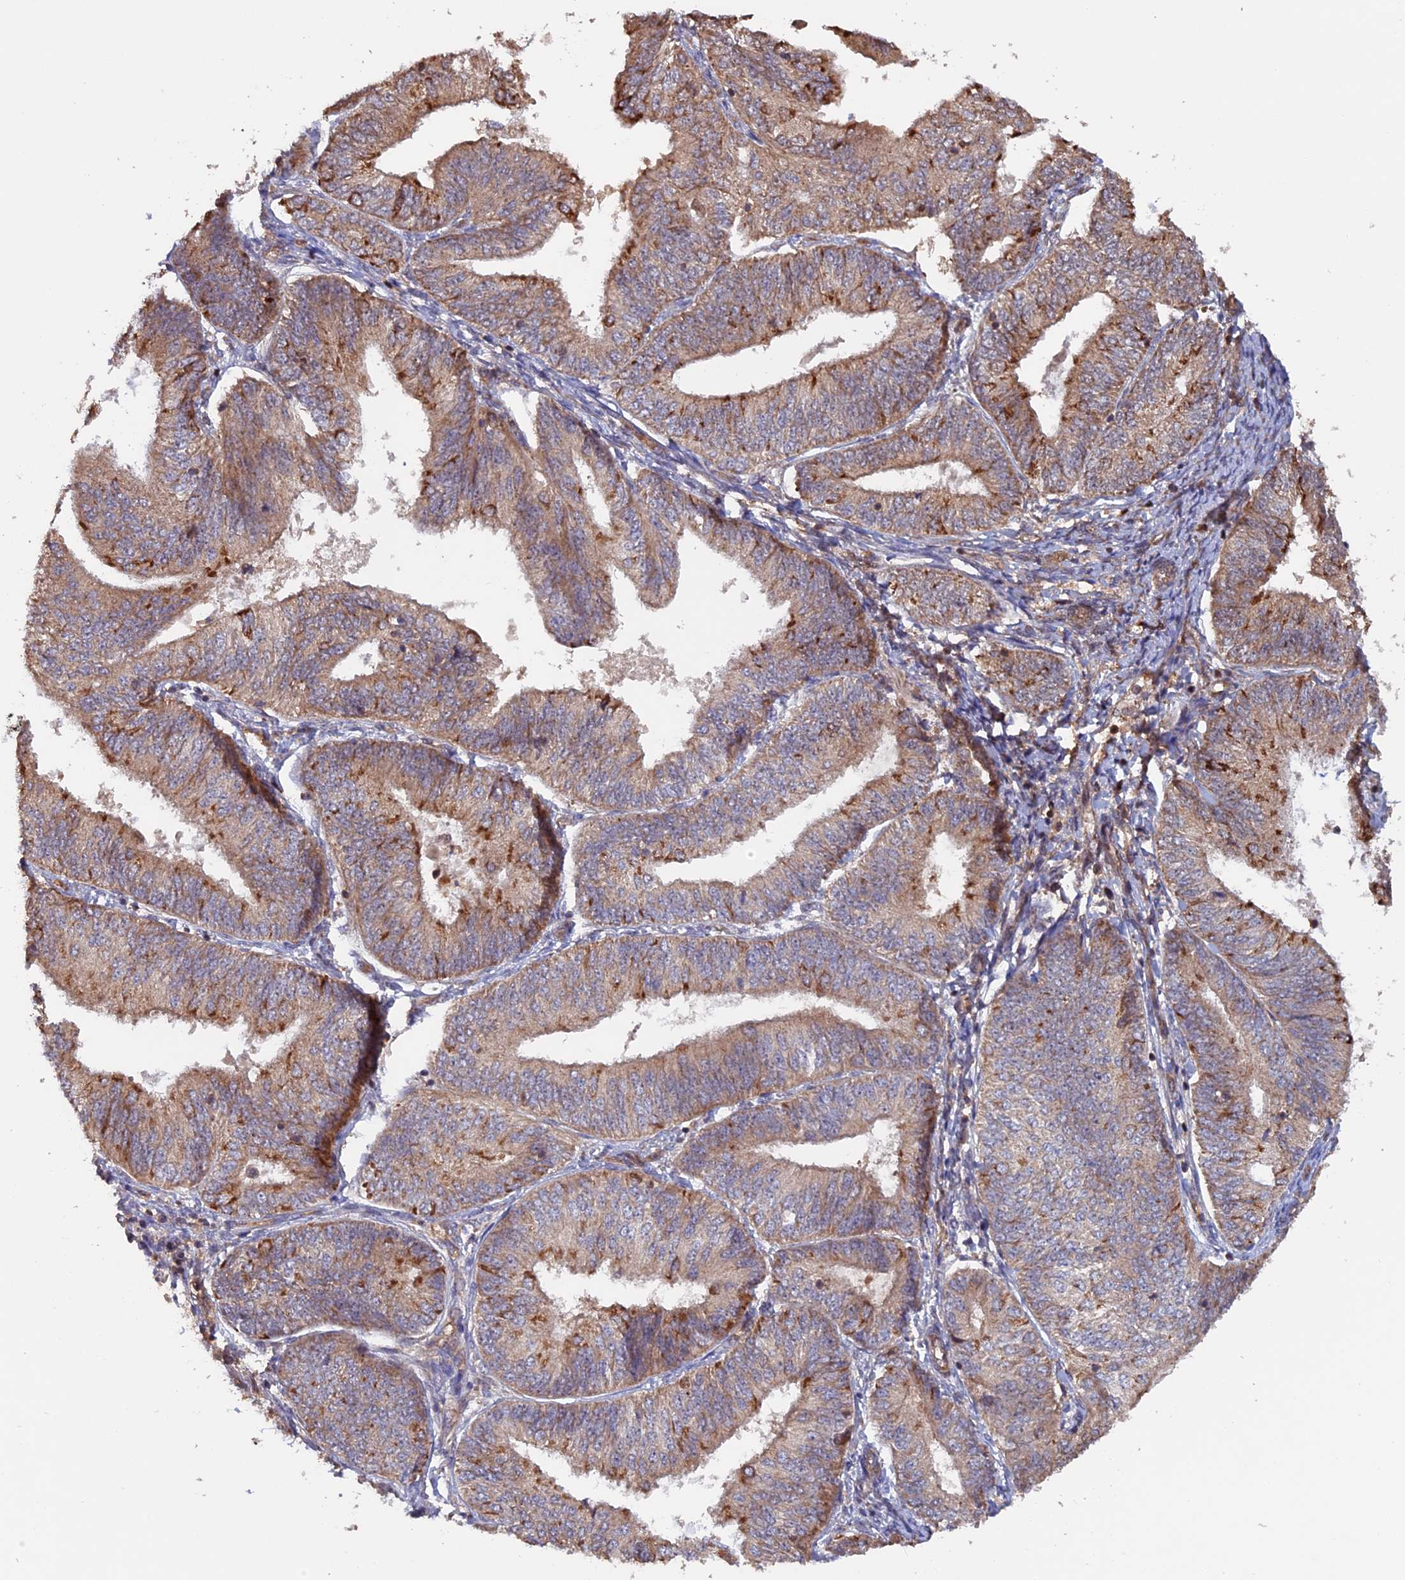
{"staining": {"intensity": "moderate", "quantity": ">75%", "location": "cytoplasmic/membranous"}, "tissue": "endometrial cancer", "cell_type": "Tumor cells", "image_type": "cancer", "snomed": [{"axis": "morphology", "description": "Adenocarcinoma, NOS"}, {"axis": "topography", "description": "Endometrium"}], "caption": "Immunohistochemistry photomicrograph of neoplastic tissue: endometrial cancer stained using IHC demonstrates medium levels of moderate protein expression localized specifically in the cytoplasmic/membranous of tumor cells, appearing as a cytoplasmic/membranous brown color.", "gene": "FERMT1", "patient": {"sex": "female", "age": 58}}